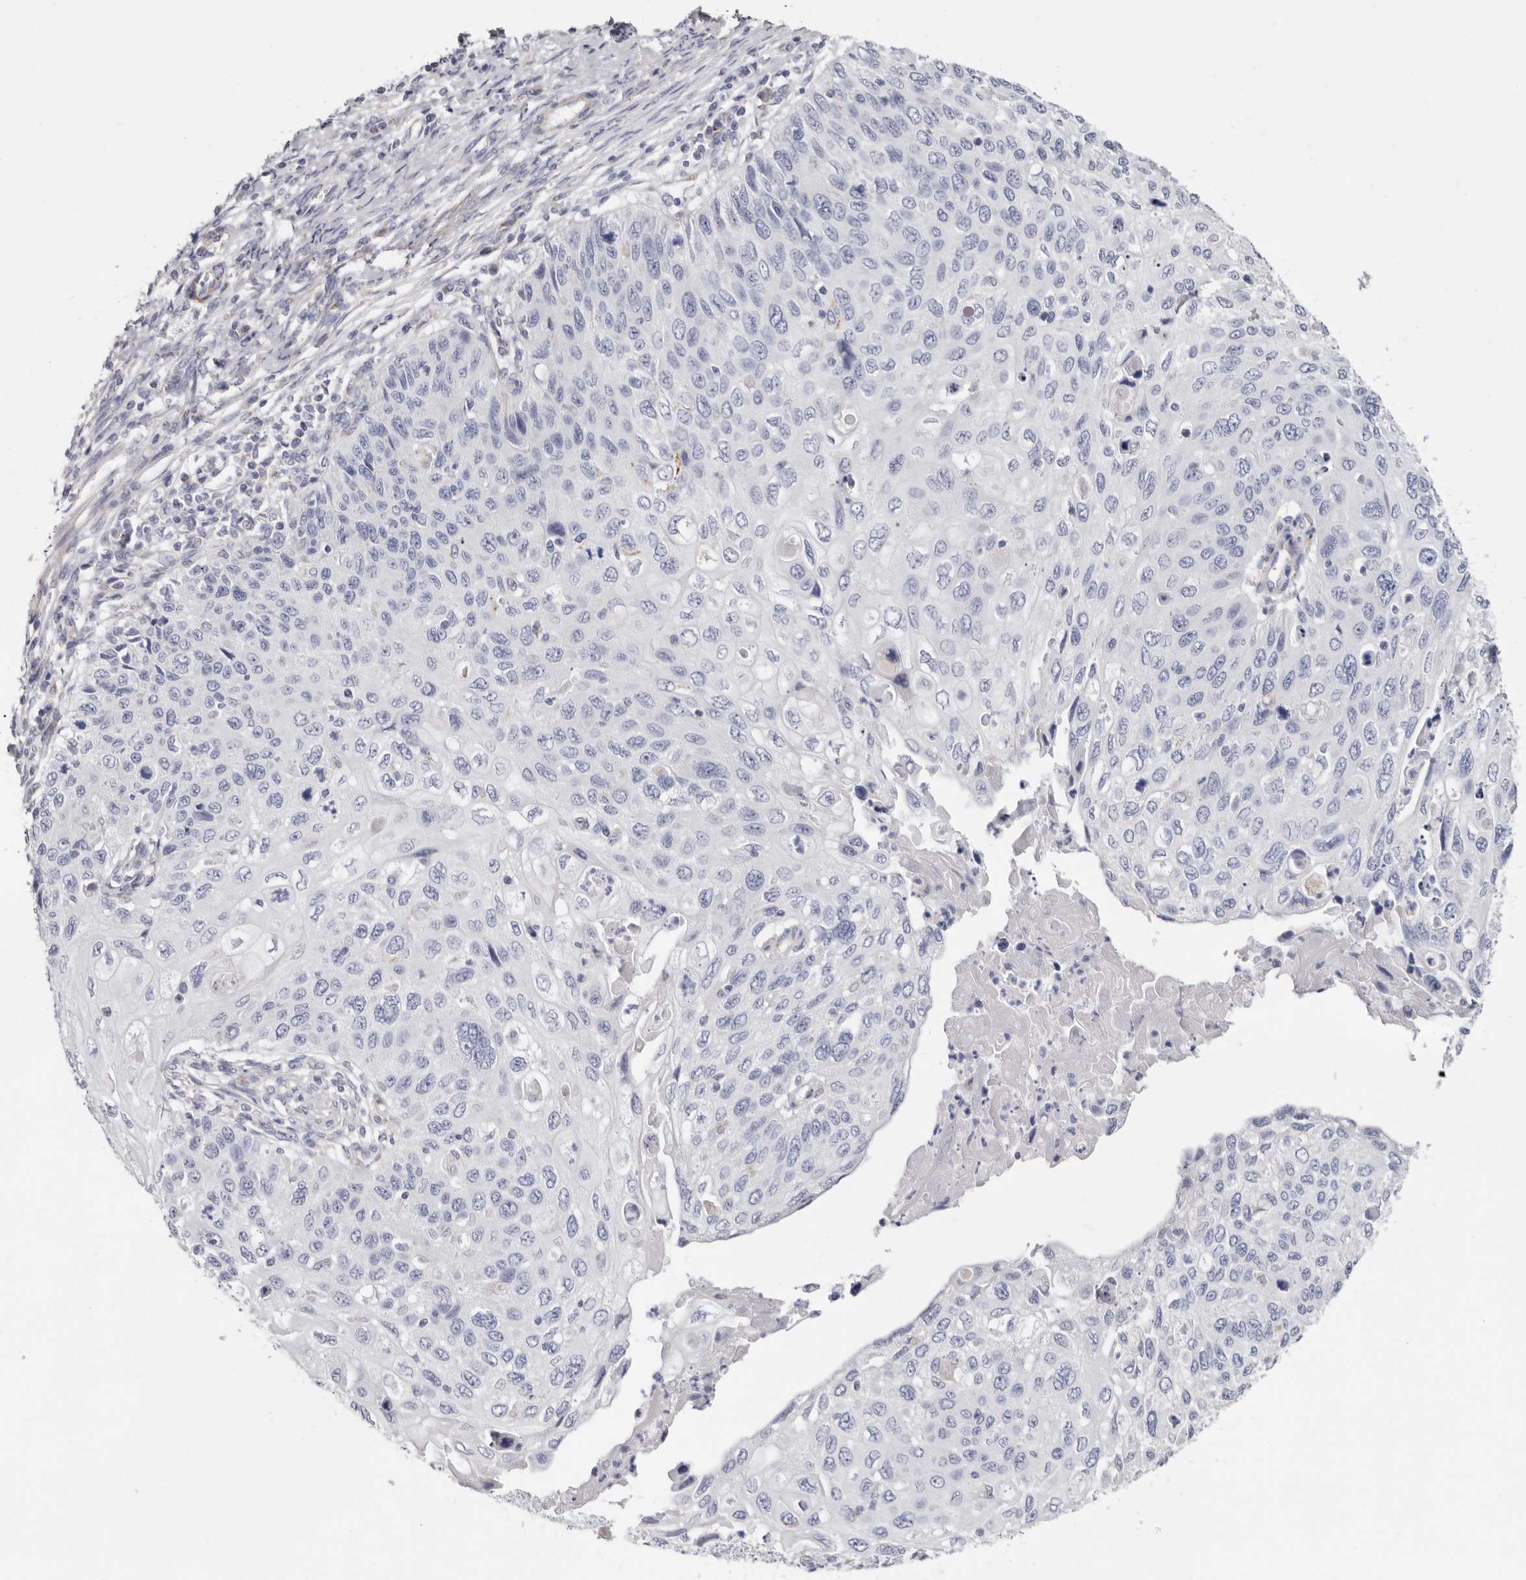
{"staining": {"intensity": "negative", "quantity": "none", "location": "none"}, "tissue": "cervical cancer", "cell_type": "Tumor cells", "image_type": "cancer", "snomed": [{"axis": "morphology", "description": "Squamous cell carcinoma, NOS"}, {"axis": "topography", "description": "Cervix"}], "caption": "IHC image of human squamous cell carcinoma (cervical) stained for a protein (brown), which exhibits no expression in tumor cells.", "gene": "RSPO2", "patient": {"sex": "female", "age": 70}}